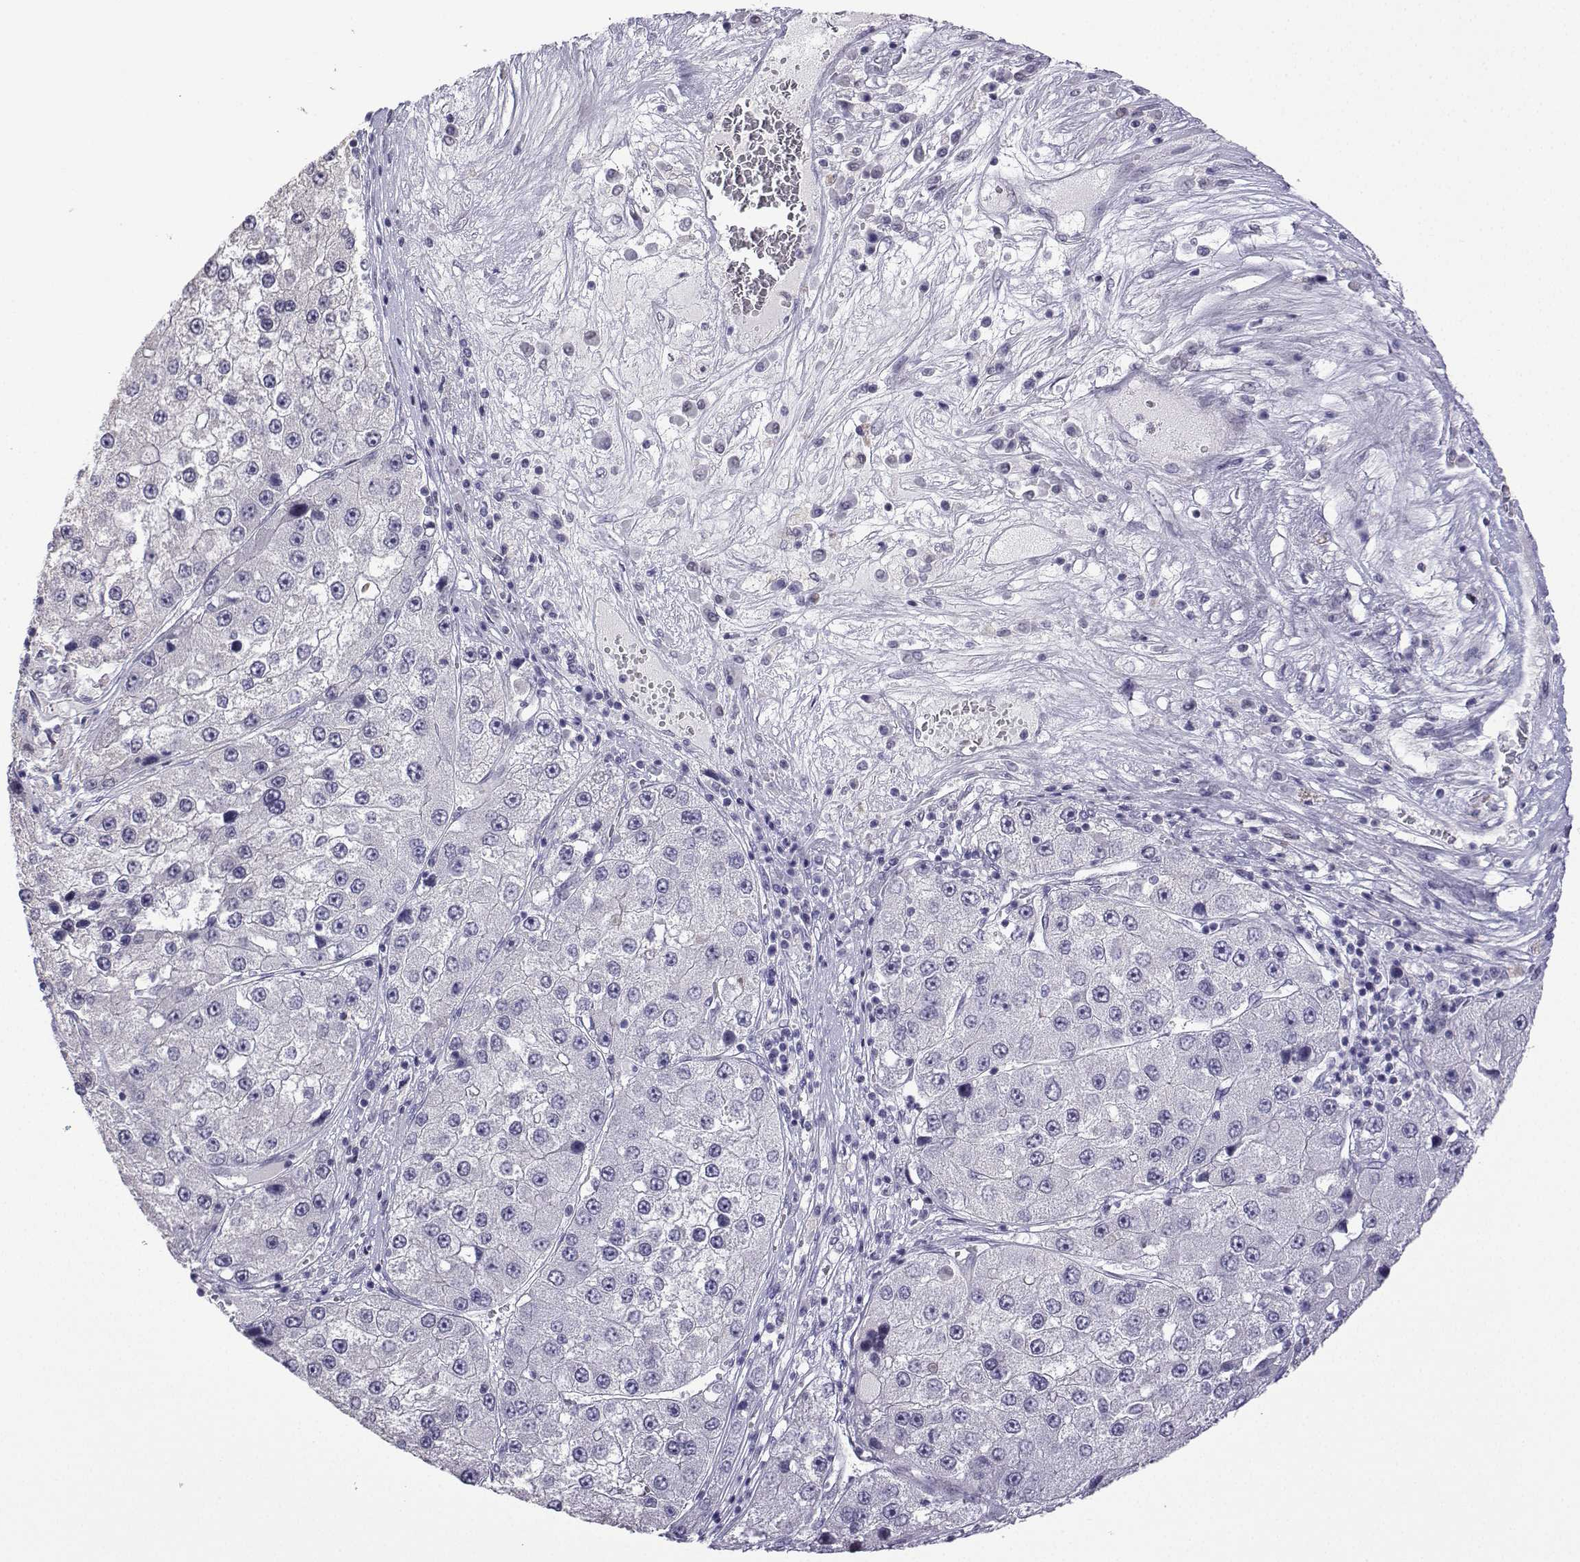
{"staining": {"intensity": "negative", "quantity": "none", "location": "none"}, "tissue": "liver cancer", "cell_type": "Tumor cells", "image_type": "cancer", "snomed": [{"axis": "morphology", "description": "Carcinoma, Hepatocellular, NOS"}, {"axis": "topography", "description": "Liver"}], "caption": "This is an immunohistochemistry micrograph of human hepatocellular carcinoma (liver). There is no staining in tumor cells.", "gene": "CFAP70", "patient": {"sex": "female", "age": 73}}